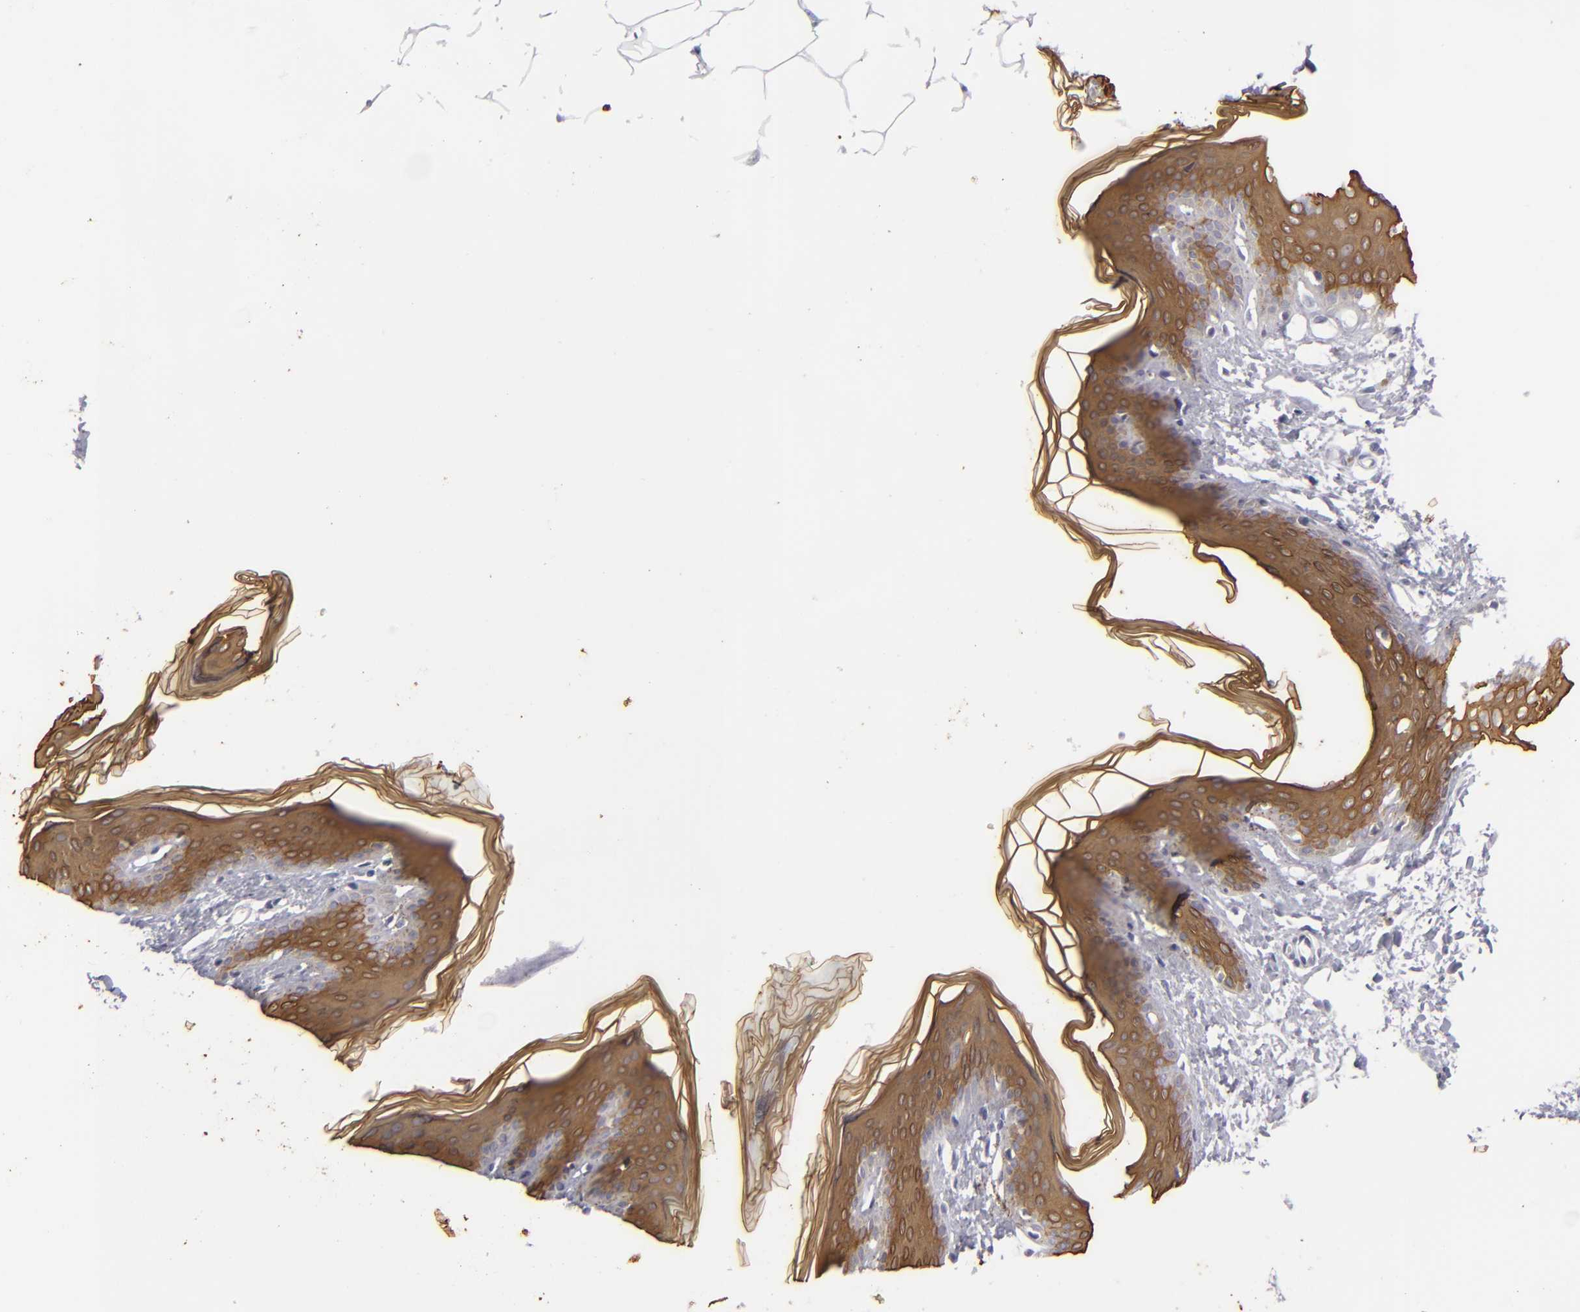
{"staining": {"intensity": "negative", "quantity": "none", "location": "none"}, "tissue": "skin", "cell_type": "Fibroblasts", "image_type": "normal", "snomed": [{"axis": "morphology", "description": "Normal tissue, NOS"}, {"axis": "topography", "description": "Skin"}], "caption": "Histopathology image shows no protein expression in fibroblasts of unremarkable skin.", "gene": "KRT1", "patient": {"sex": "female", "age": 17}}